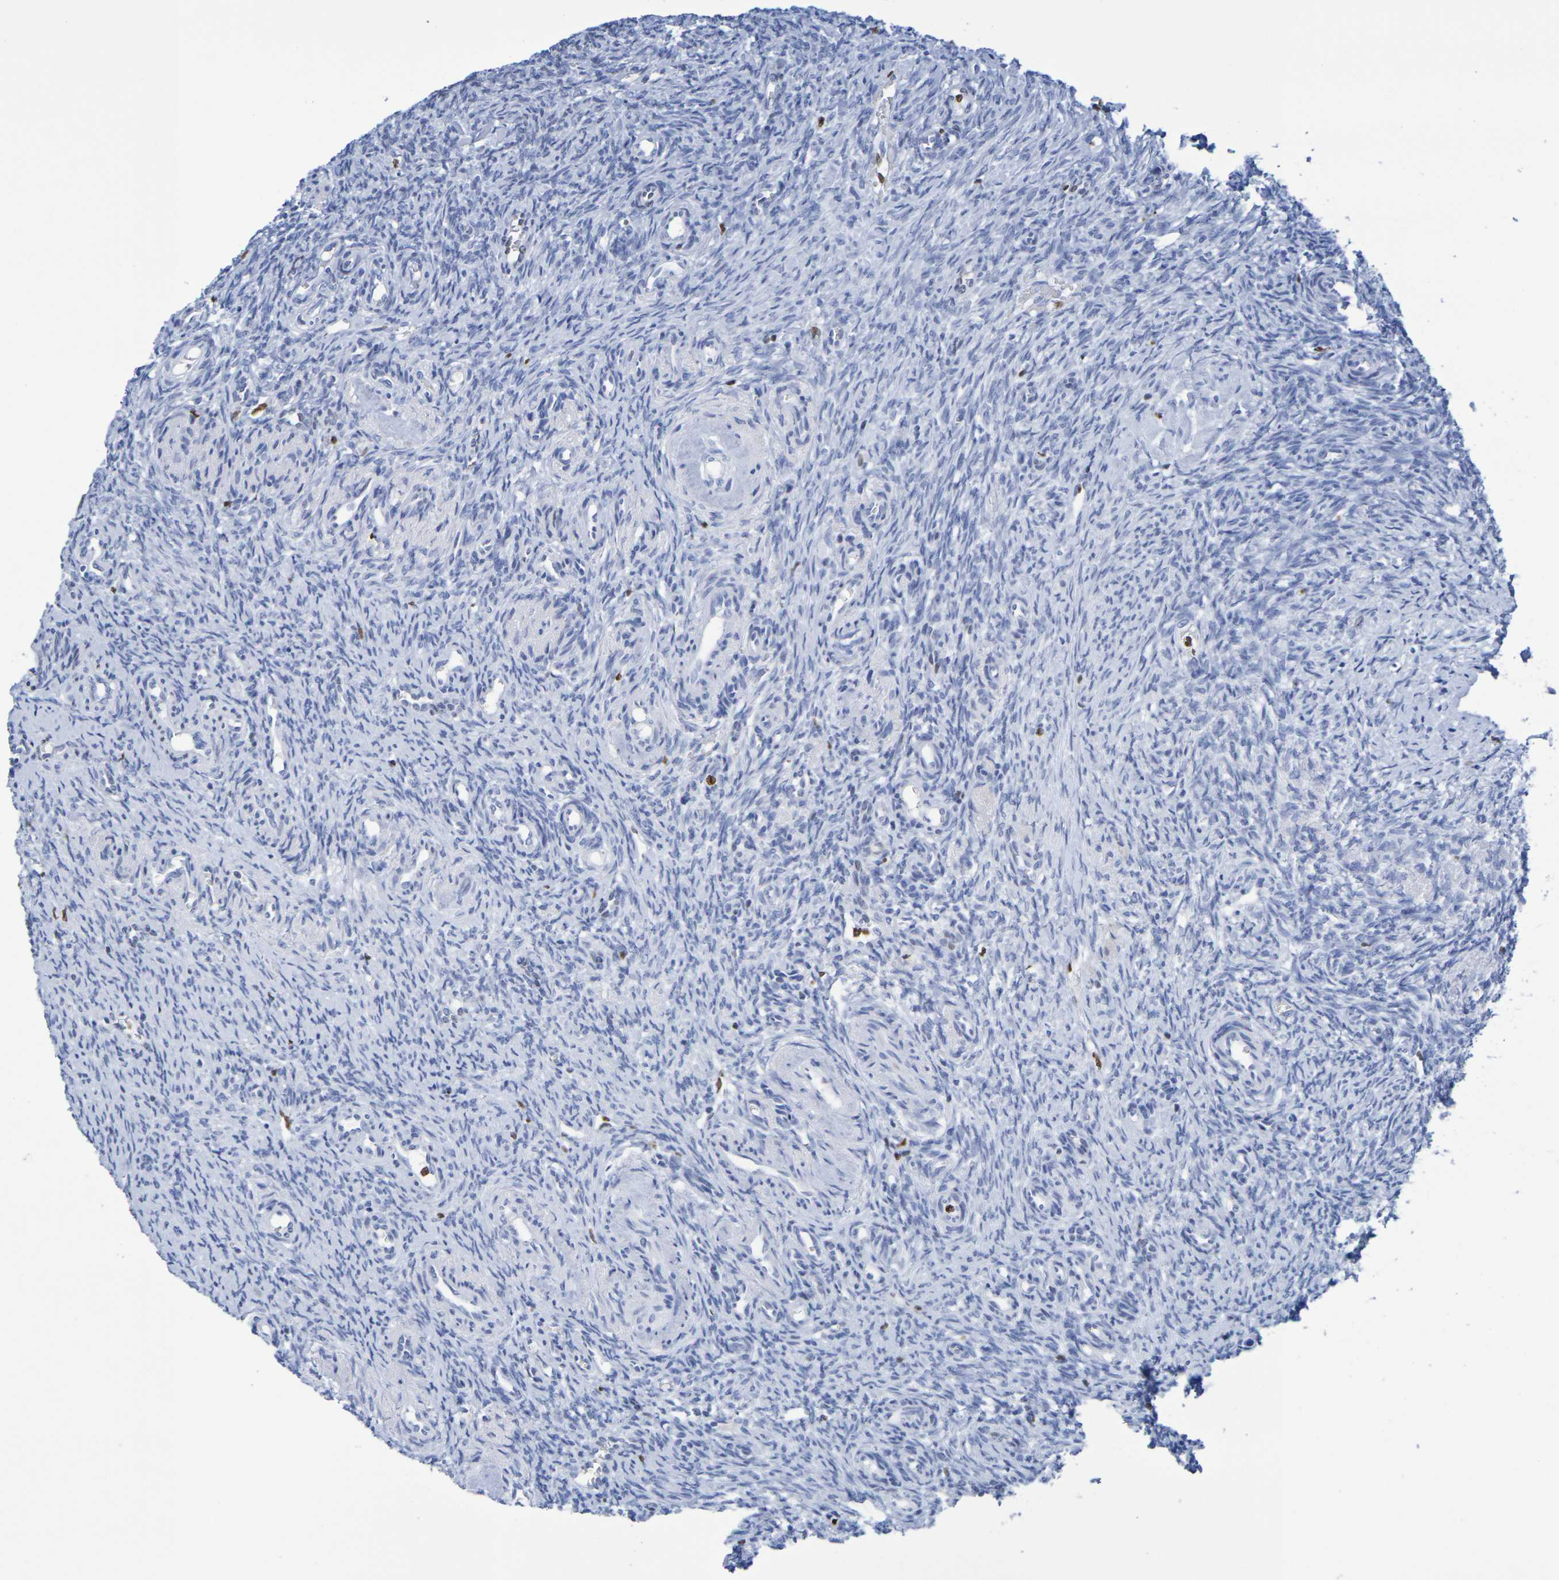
{"staining": {"intensity": "negative", "quantity": "none", "location": "none"}, "tissue": "ovary", "cell_type": "Follicle cells", "image_type": "normal", "snomed": [{"axis": "morphology", "description": "Normal tissue, NOS"}, {"axis": "topography", "description": "Ovary"}], "caption": "DAB immunohistochemical staining of normal ovary reveals no significant positivity in follicle cells.", "gene": "H1", "patient": {"sex": "female", "age": 41}}